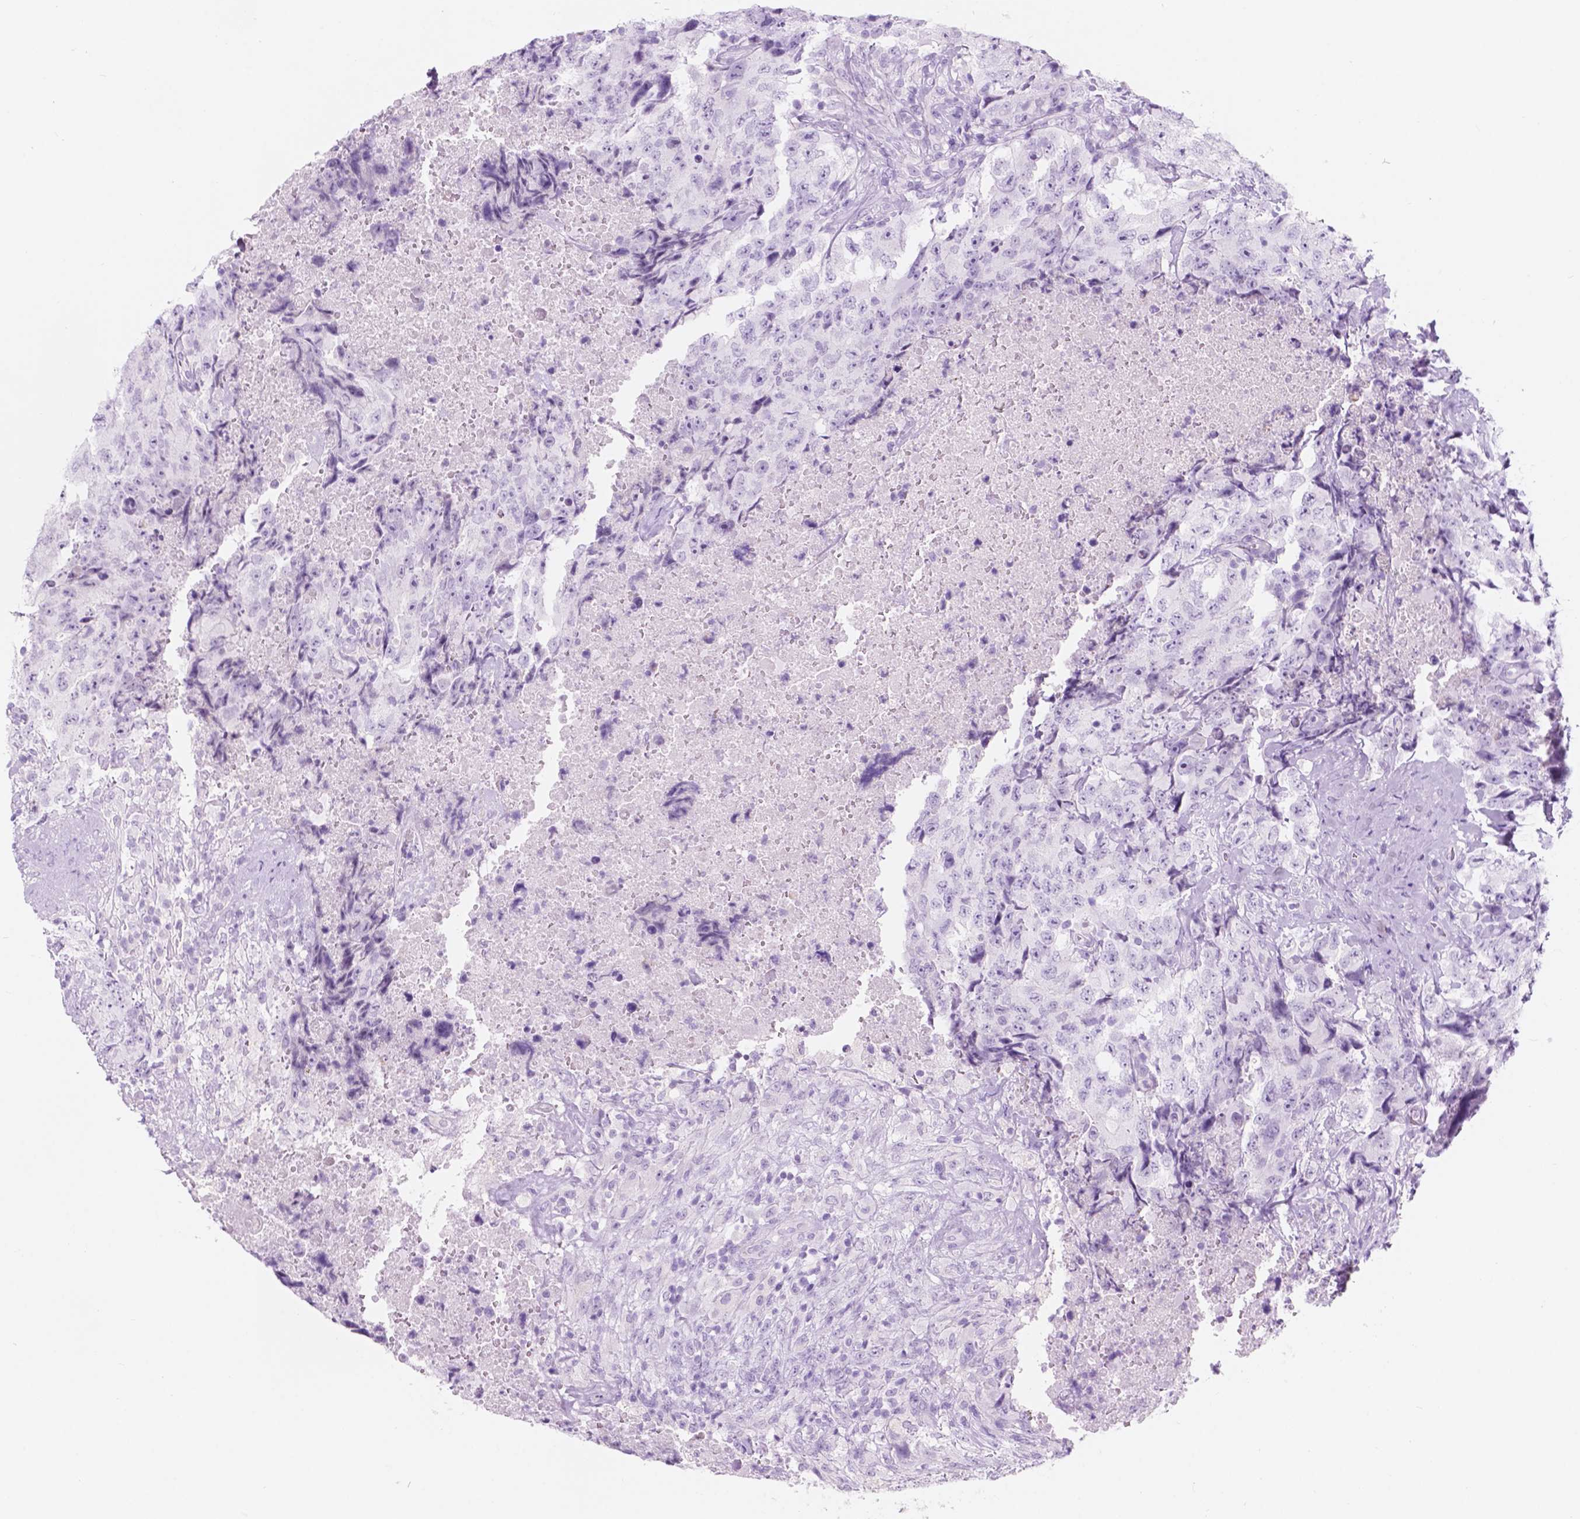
{"staining": {"intensity": "negative", "quantity": "none", "location": "none"}, "tissue": "testis cancer", "cell_type": "Tumor cells", "image_type": "cancer", "snomed": [{"axis": "morphology", "description": "Carcinoma, Embryonal, NOS"}, {"axis": "topography", "description": "Testis"}], "caption": "Testis cancer (embryonal carcinoma) stained for a protein using immunohistochemistry (IHC) reveals no expression tumor cells.", "gene": "CUZD1", "patient": {"sex": "male", "age": 24}}